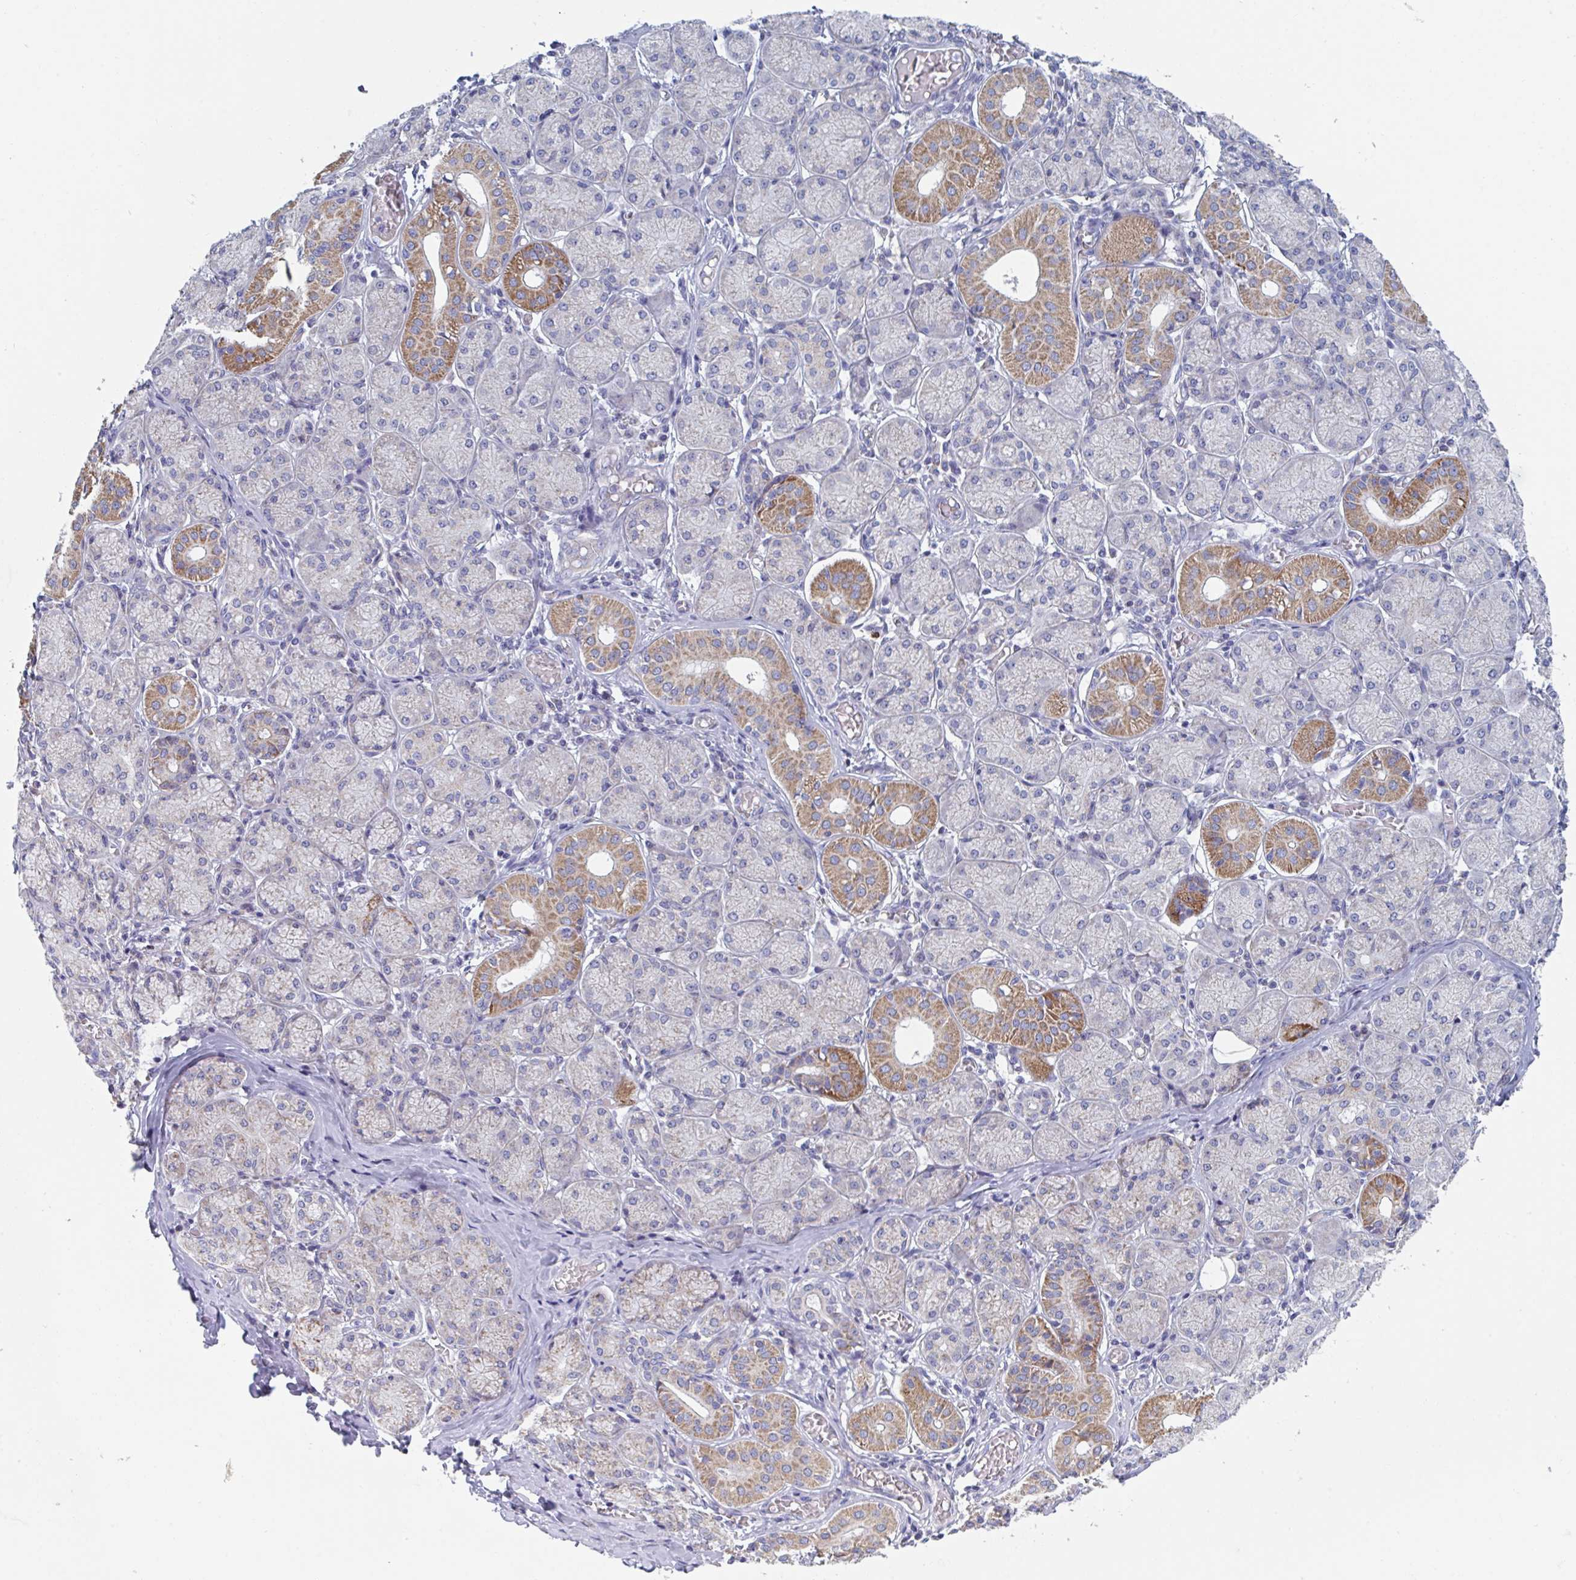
{"staining": {"intensity": "strong", "quantity": "25%-75%", "location": "cytoplasmic/membranous"}, "tissue": "salivary gland", "cell_type": "Glandular cells", "image_type": "normal", "snomed": [{"axis": "morphology", "description": "Normal tissue, NOS"}, {"axis": "topography", "description": "Salivary gland"}], "caption": "Glandular cells reveal strong cytoplasmic/membranous positivity in about 25%-75% of cells in benign salivary gland.", "gene": "MRPL53", "patient": {"sex": "female", "age": 24}}